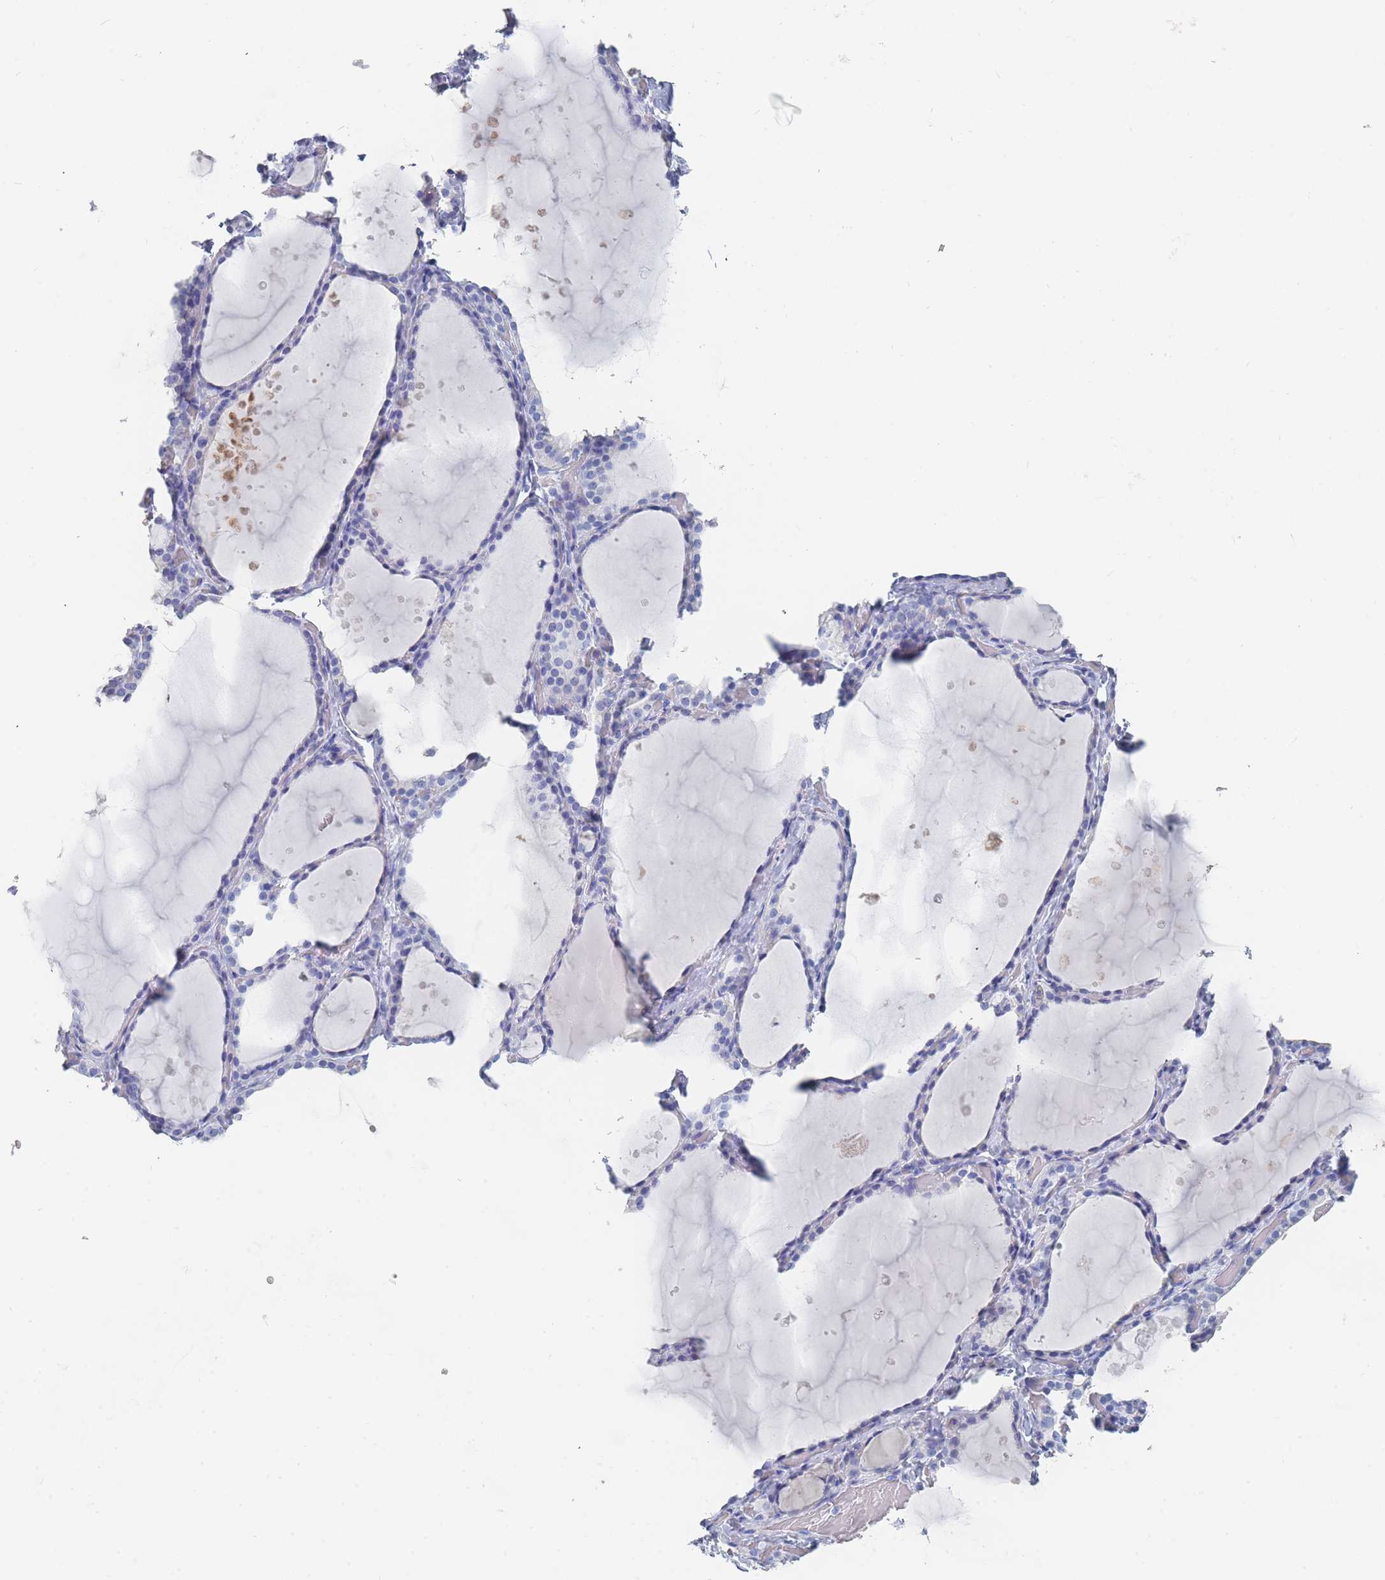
{"staining": {"intensity": "negative", "quantity": "none", "location": "none"}, "tissue": "thyroid gland", "cell_type": "Glandular cells", "image_type": "normal", "snomed": [{"axis": "morphology", "description": "Normal tissue, NOS"}, {"axis": "topography", "description": "Thyroid gland"}], "caption": "Immunohistochemical staining of benign human thyroid gland exhibits no significant staining in glandular cells.", "gene": "SLC25A35", "patient": {"sex": "female", "age": 44}}